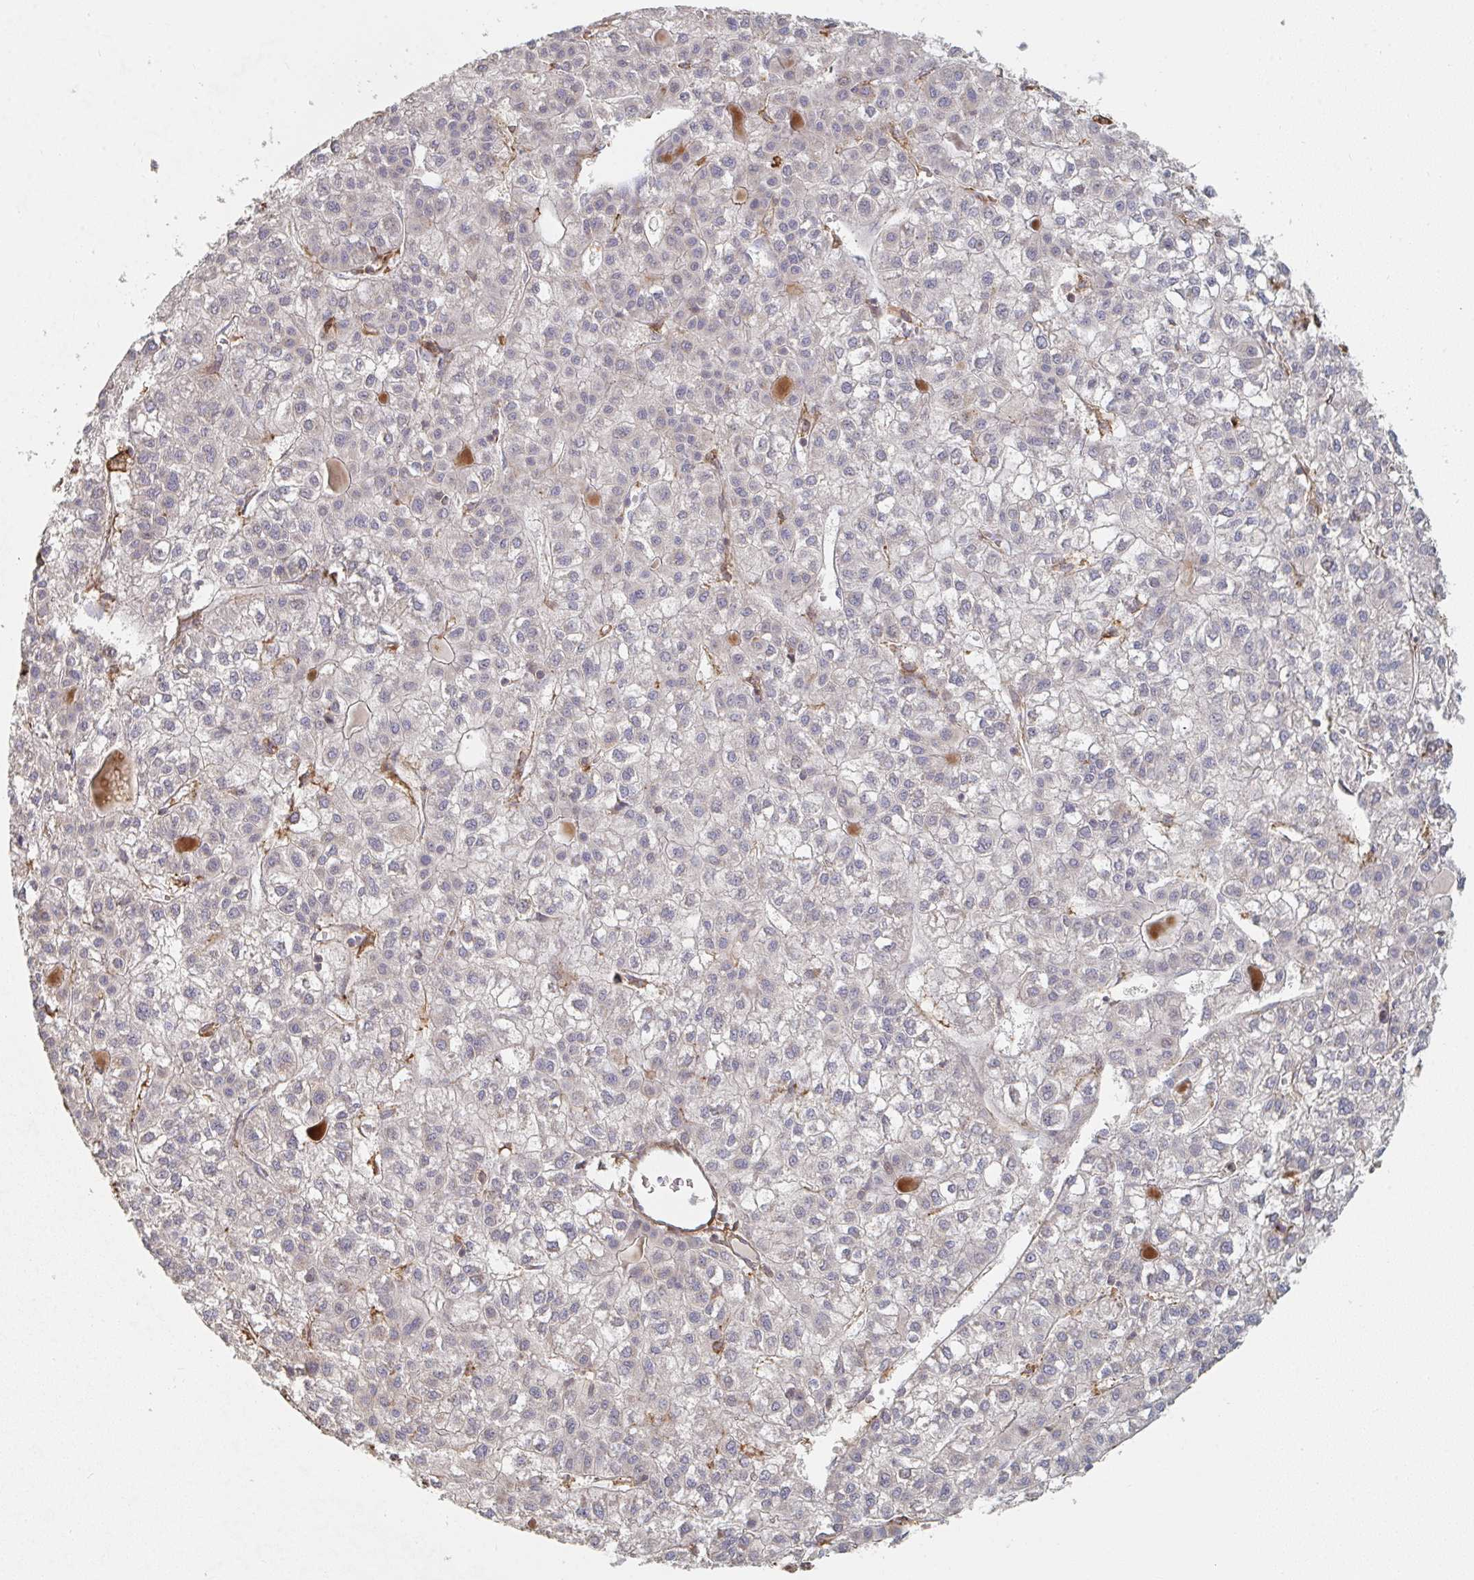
{"staining": {"intensity": "negative", "quantity": "none", "location": "none"}, "tissue": "liver cancer", "cell_type": "Tumor cells", "image_type": "cancer", "snomed": [{"axis": "morphology", "description": "Carcinoma, Hepatocellular, NOS"}, {"axis": "topography", "description": "Liver"}], "caption": "This is a histopathology image of IHC staining of liver hepatocellular carcinoma, which shows no staining in tumor cells.", "gene": "PTEN", "patient": {"sex": "female", "age": 43}}